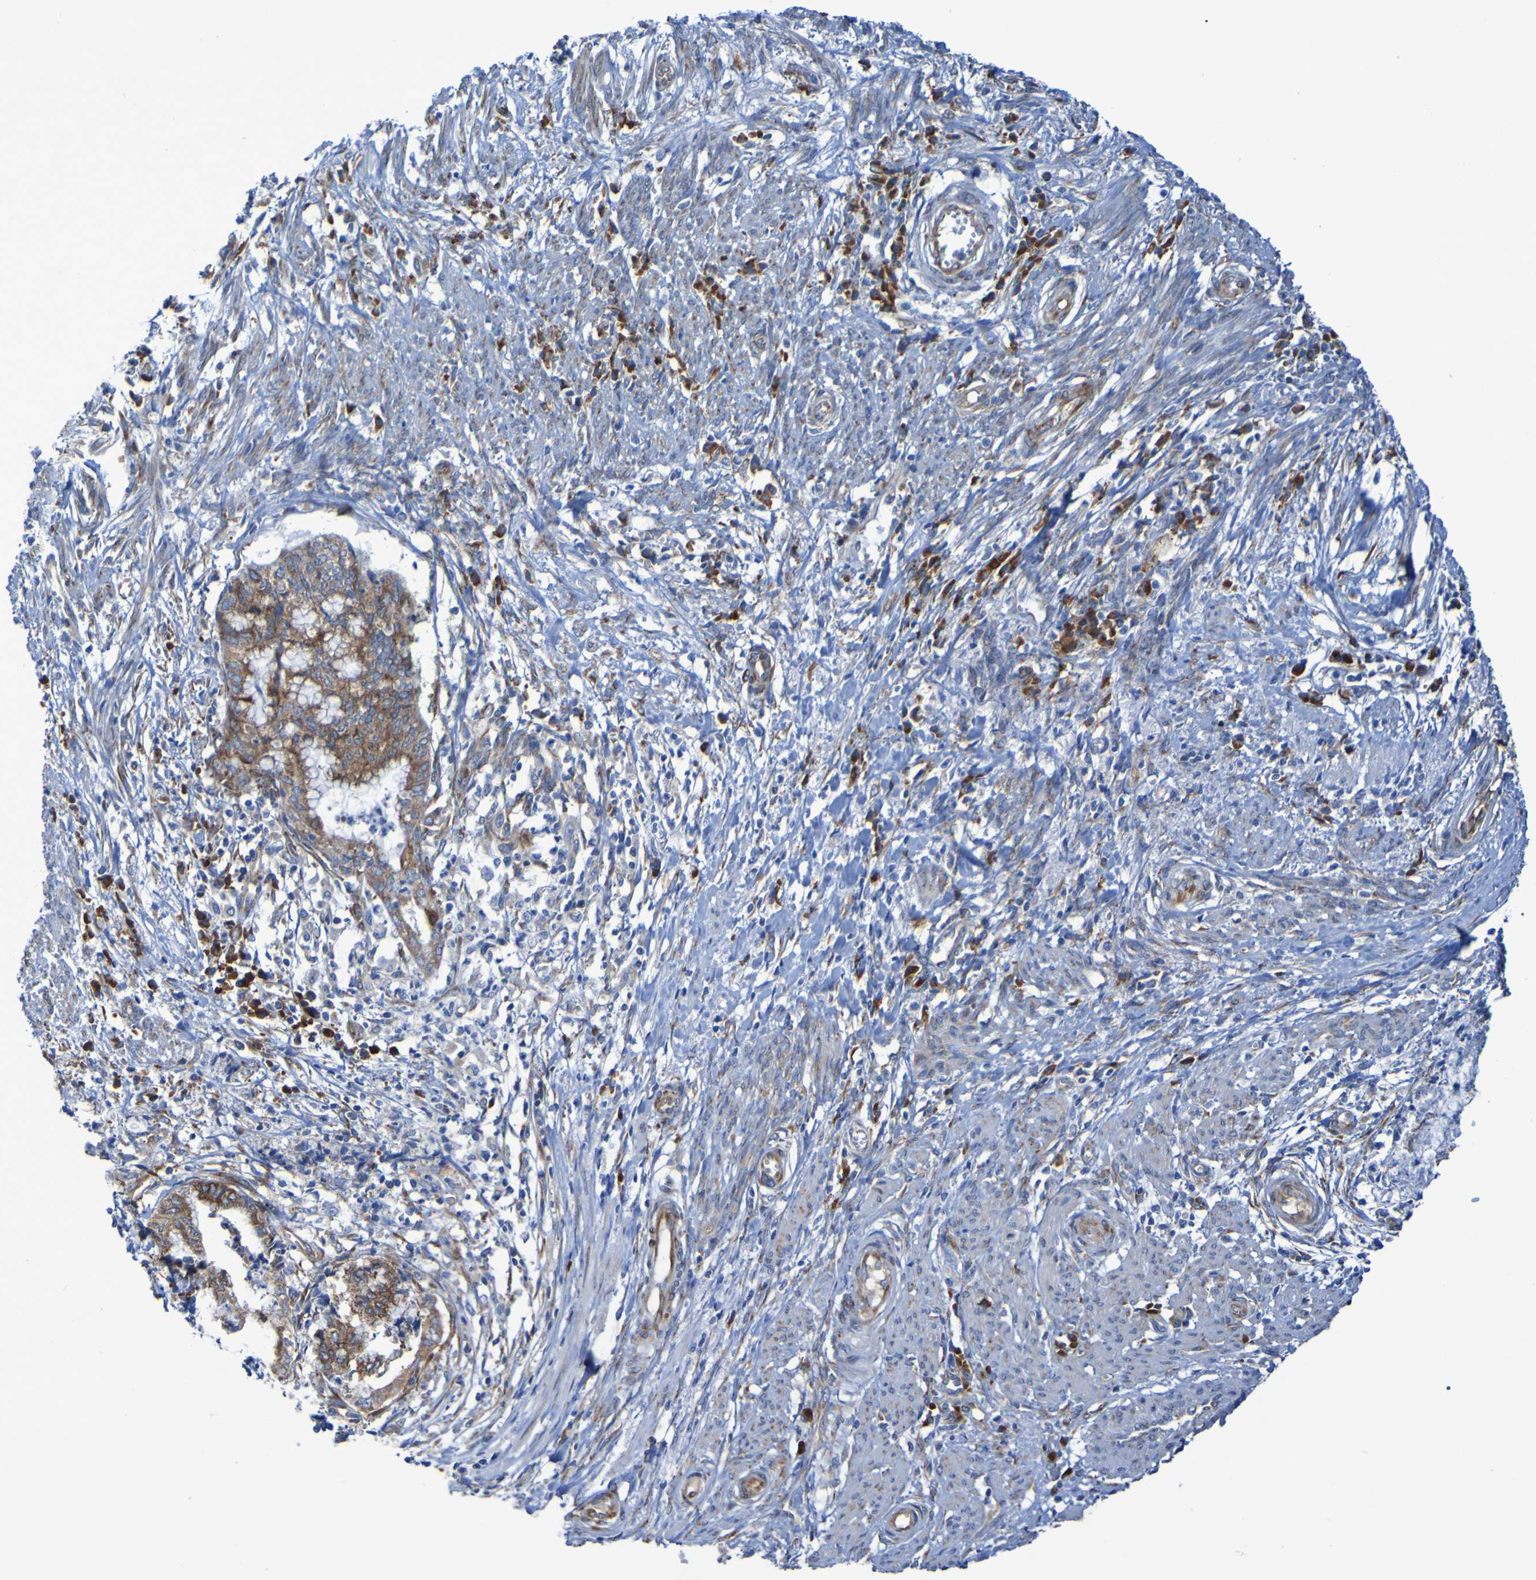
{"staining": {"intensity": "moderate", "quantity": ">75%", "location": "cytoplasmic/membranous"}, "tissue": "endometrial cancer", "cell_type": "Tumor cells", "image_type": "cancer", "snomed": [{"axis": "morphology", "description": "Necrosis, NOS"}, {"axis": "morphology", "description": "Adenocarcinoma, NOS"}, {"axis": "topography", "description": "Endometrium"}], "caption": "Endometrial cancer stained for a protein (brown) shows moderate cytoplasmic/membranous positive positivity in about >75% of tumor cells.", "gene": "FKBP3", "patient": {"sex": "female", "age": 79}}